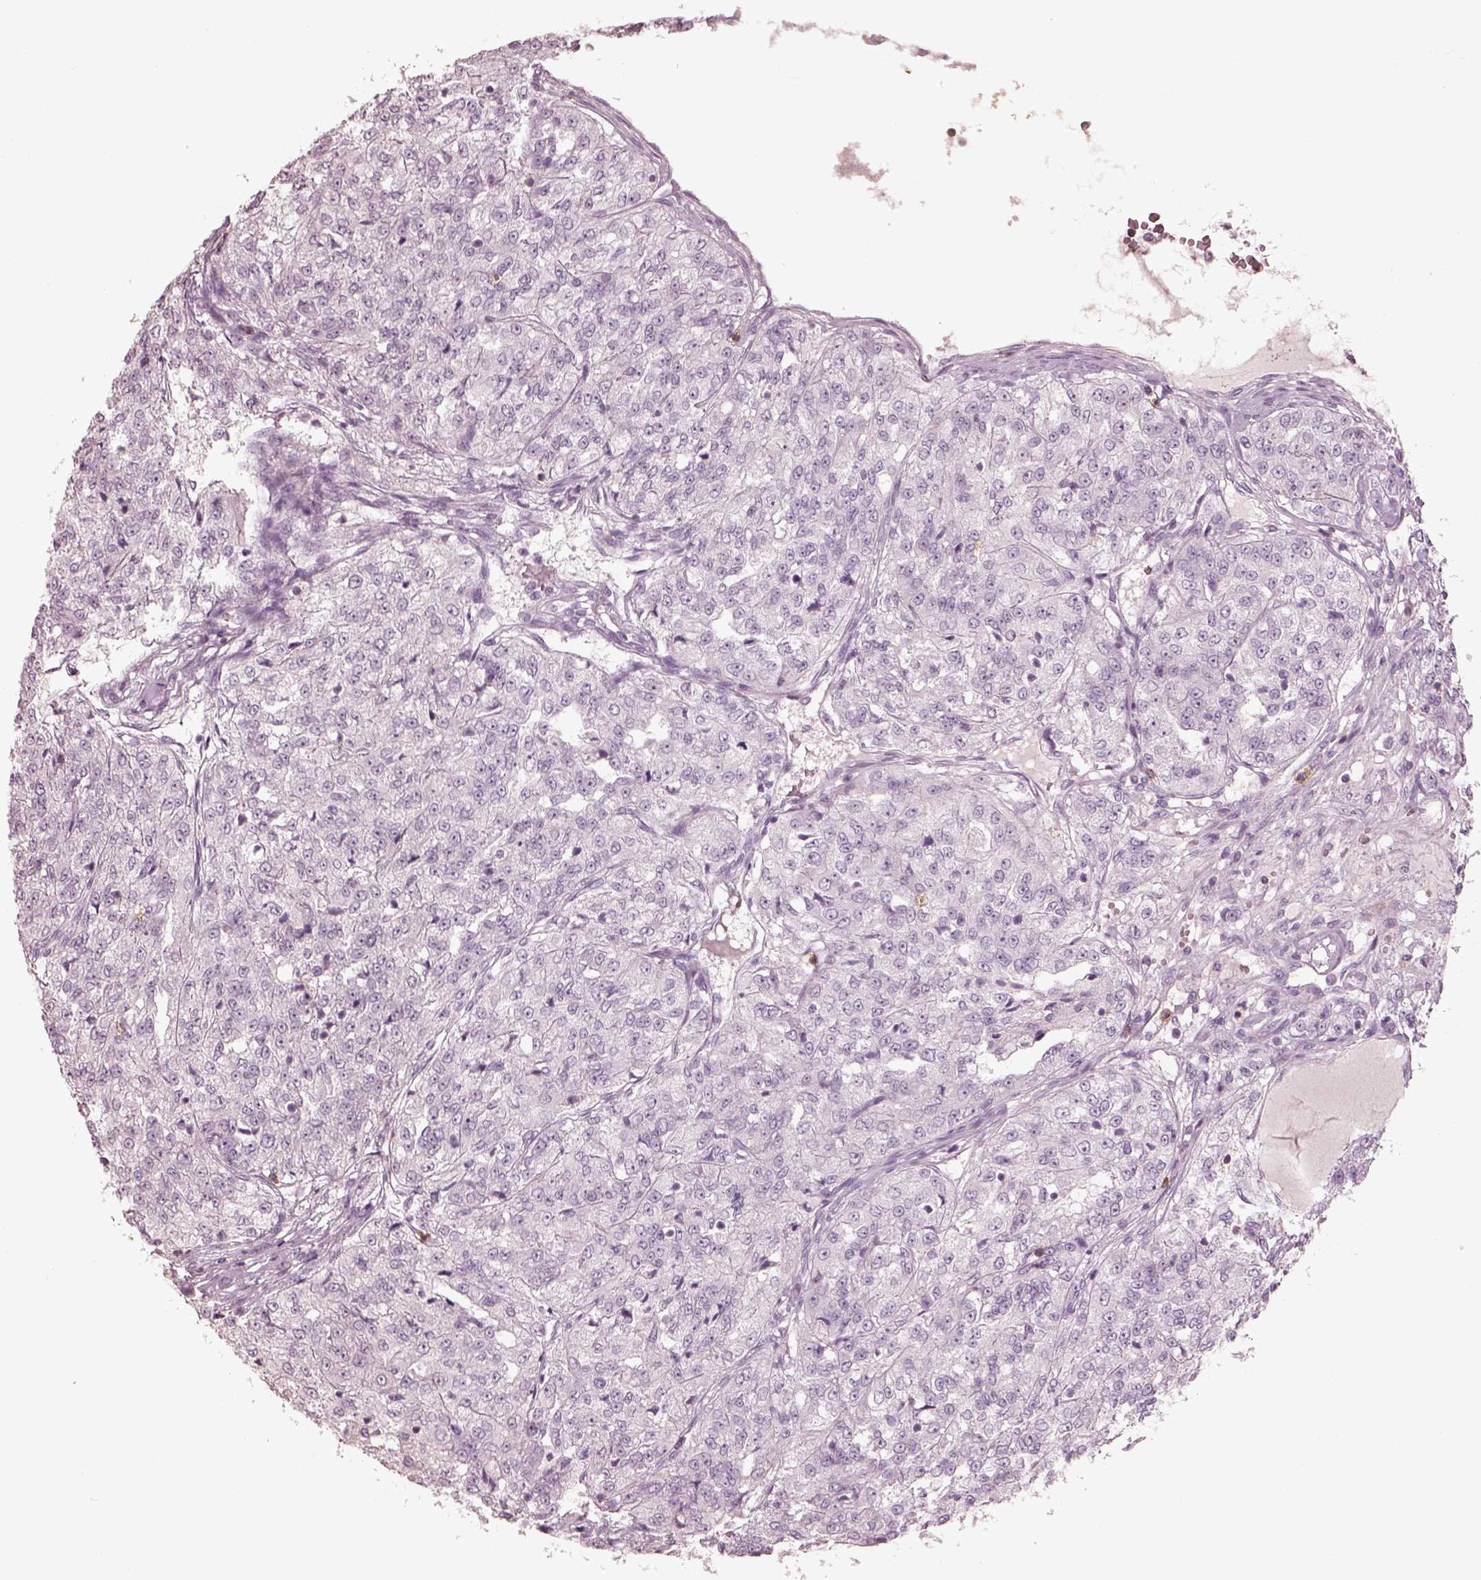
{"staining": {"intensity": "negative", "quantity": "none", "location": "none"}, "tissue": "renal cancer", "cell_type": "Tumor cells", "image_type": "cancer", "snomed": [{"axis": "morphology", "description": "Adenocarcinoma, NOS"}, {"axis": "topography", "description": "Kidney"}], "caption": "Tumor cells are negative for brown protein staining in renal cancer. (DAB (3,3'-diaminobenzidine) immunohistochemistry, high magnification).", "gene": "PDCD1", "patient": {"sex": "female", "age": 63}}